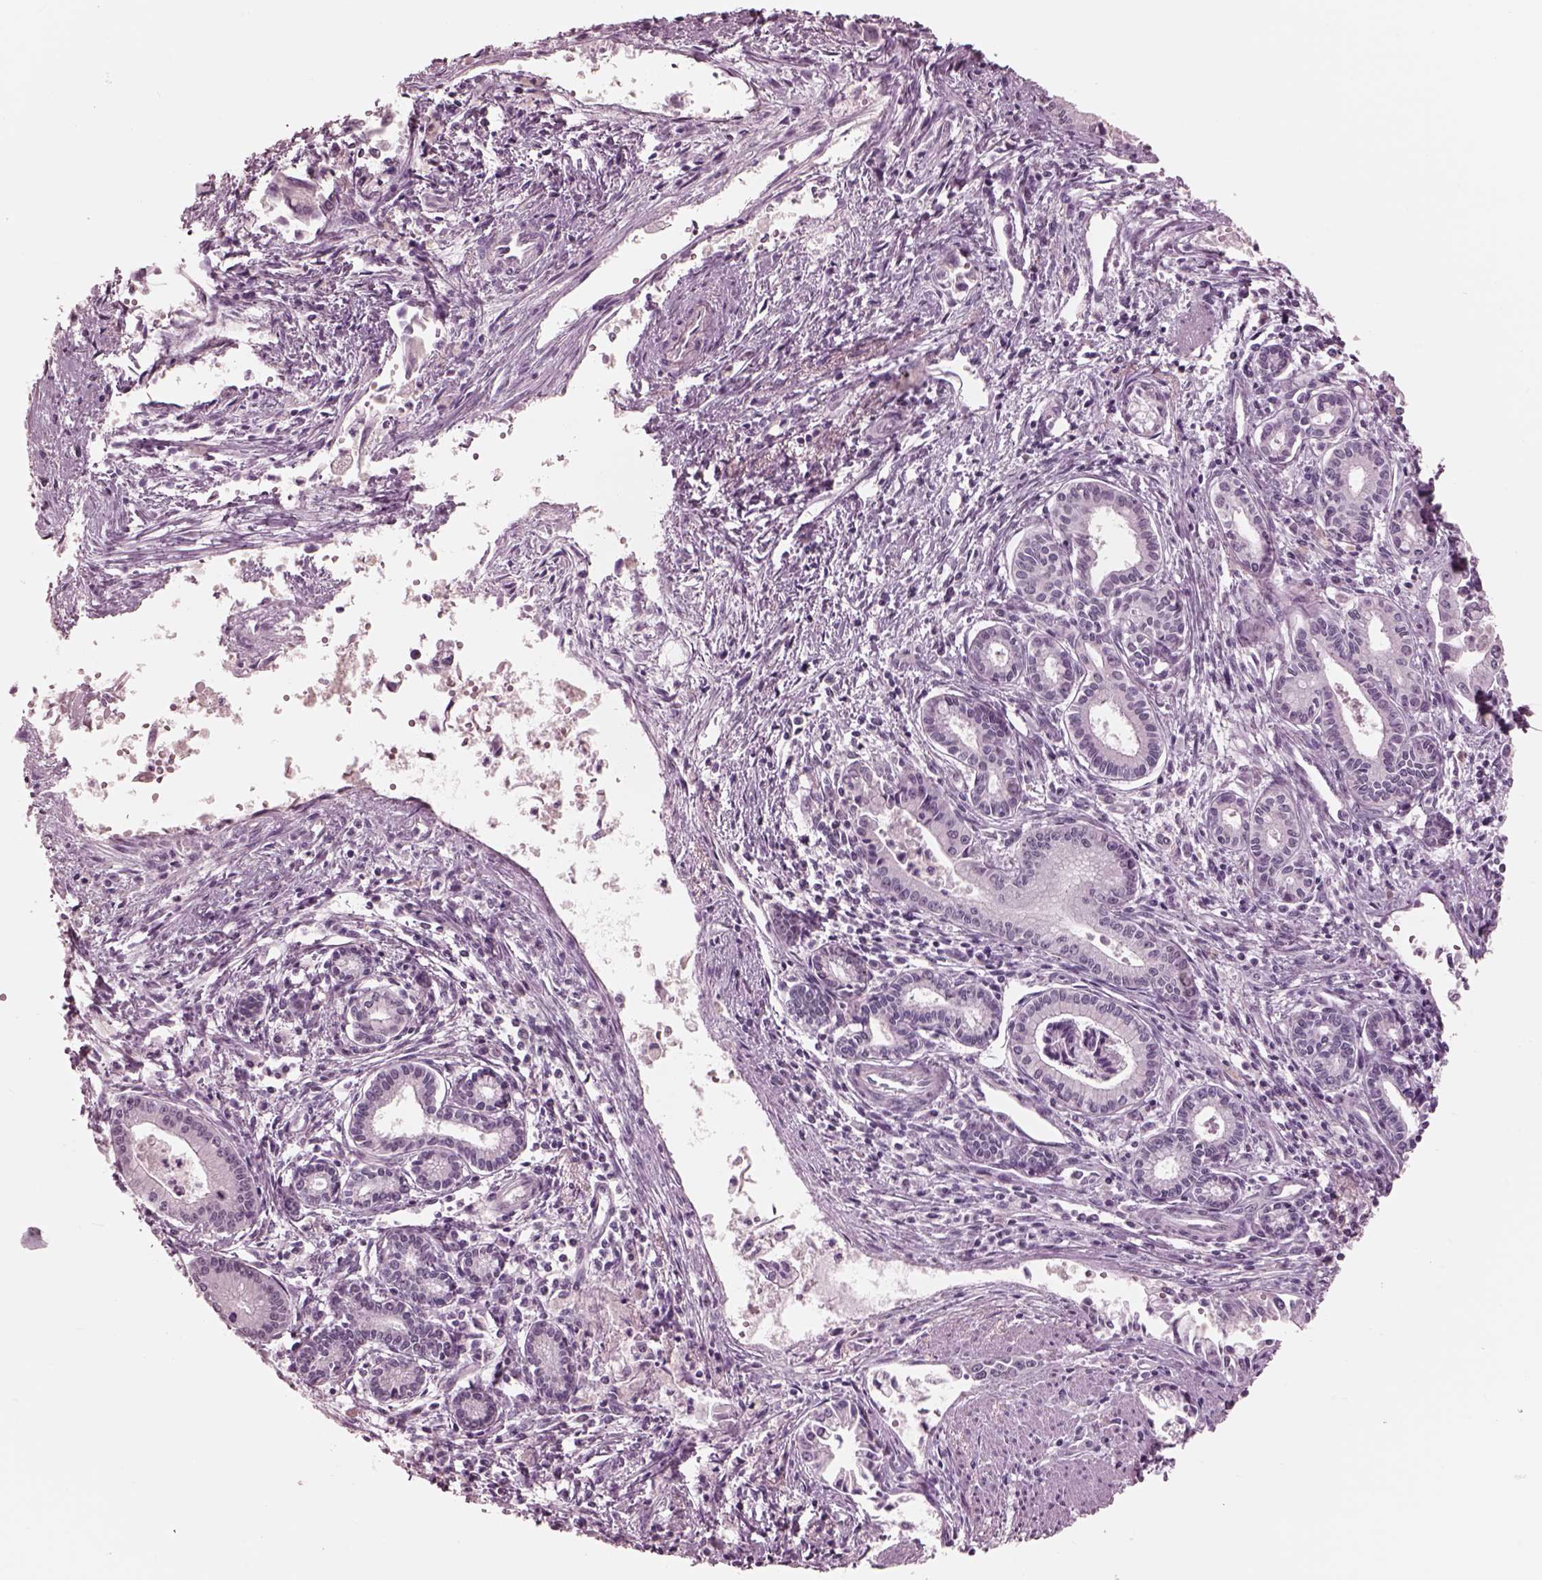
{"staining": {"intensity": "negative", "quantity": "none", "location": "none"}, "tissue": "pancreatic cancer", "cell_type": "Tumor cells", "image_type": "cancer", "snomed": [{"axis": "morphology", "description": "Adenocarcinoma, NOS"}, {"axis": "topography", "description": "Pancreas"}], "caption": "A photomicrograph of pancreatic cancer stained for a protein exhibits no brown staining in tumor cells.", "gene": "GARIN4", "patient": {"sex": "female", "age": 65}}